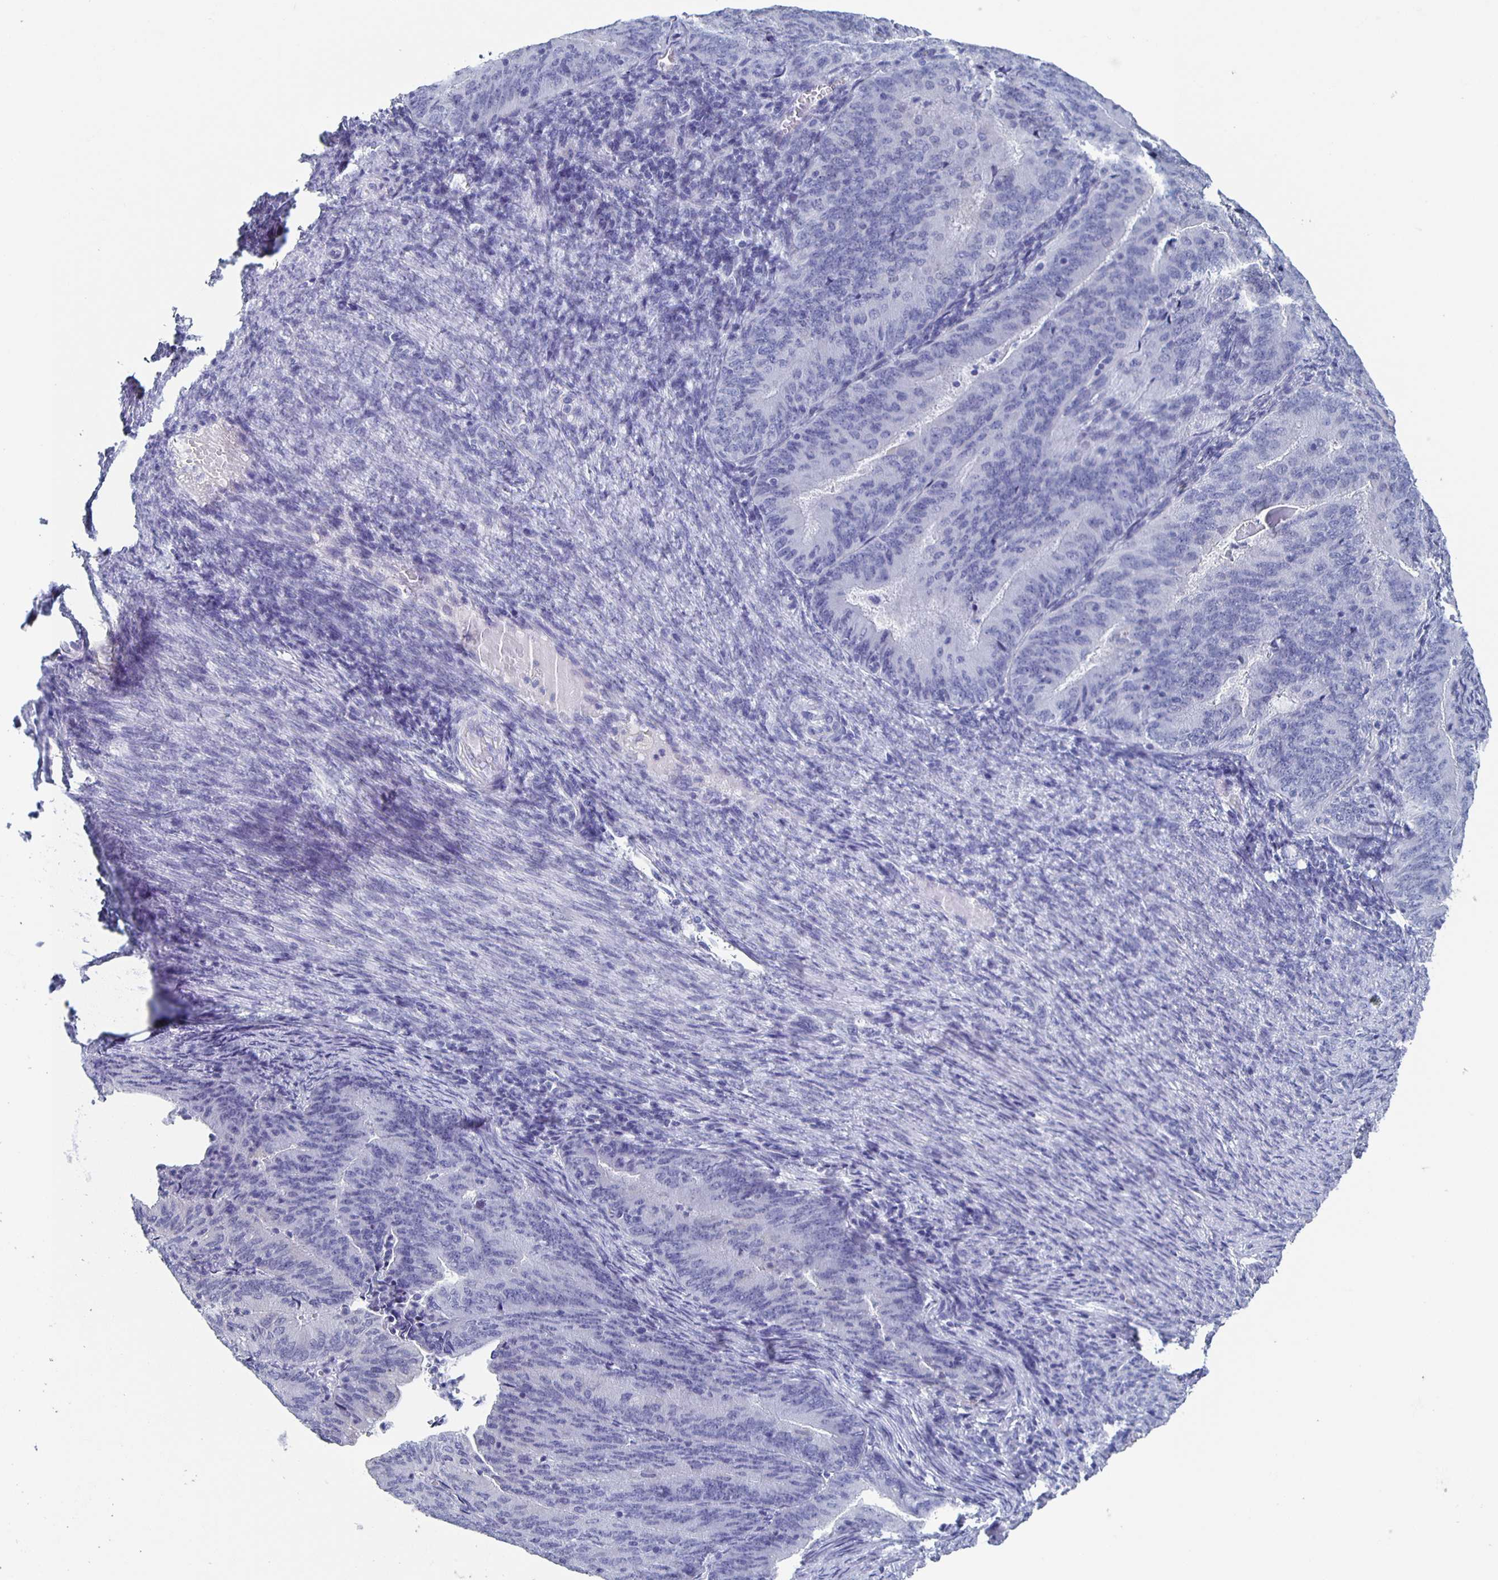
{"staining": {"intensity": "negative", "quantity": "none", "location": "none"}, "tissue": "endometrial cancer", "cell_type": "Tumor cells", "image_type": "cancer", "snomed": [{"axis": "morphology", "description": "Adenocarcinoma, NOS"}, {"axis": "topography", "description": "Endometrium"}], "caption": "An immunohistochemistry (IHC) histopathology image of endometrial adenocarcinoma is shown. There is no staining in tumor cells of endometrial adenocarcinoma.", "gene": "CCDC17", "patient": {"sex": "female", "age": 57}}